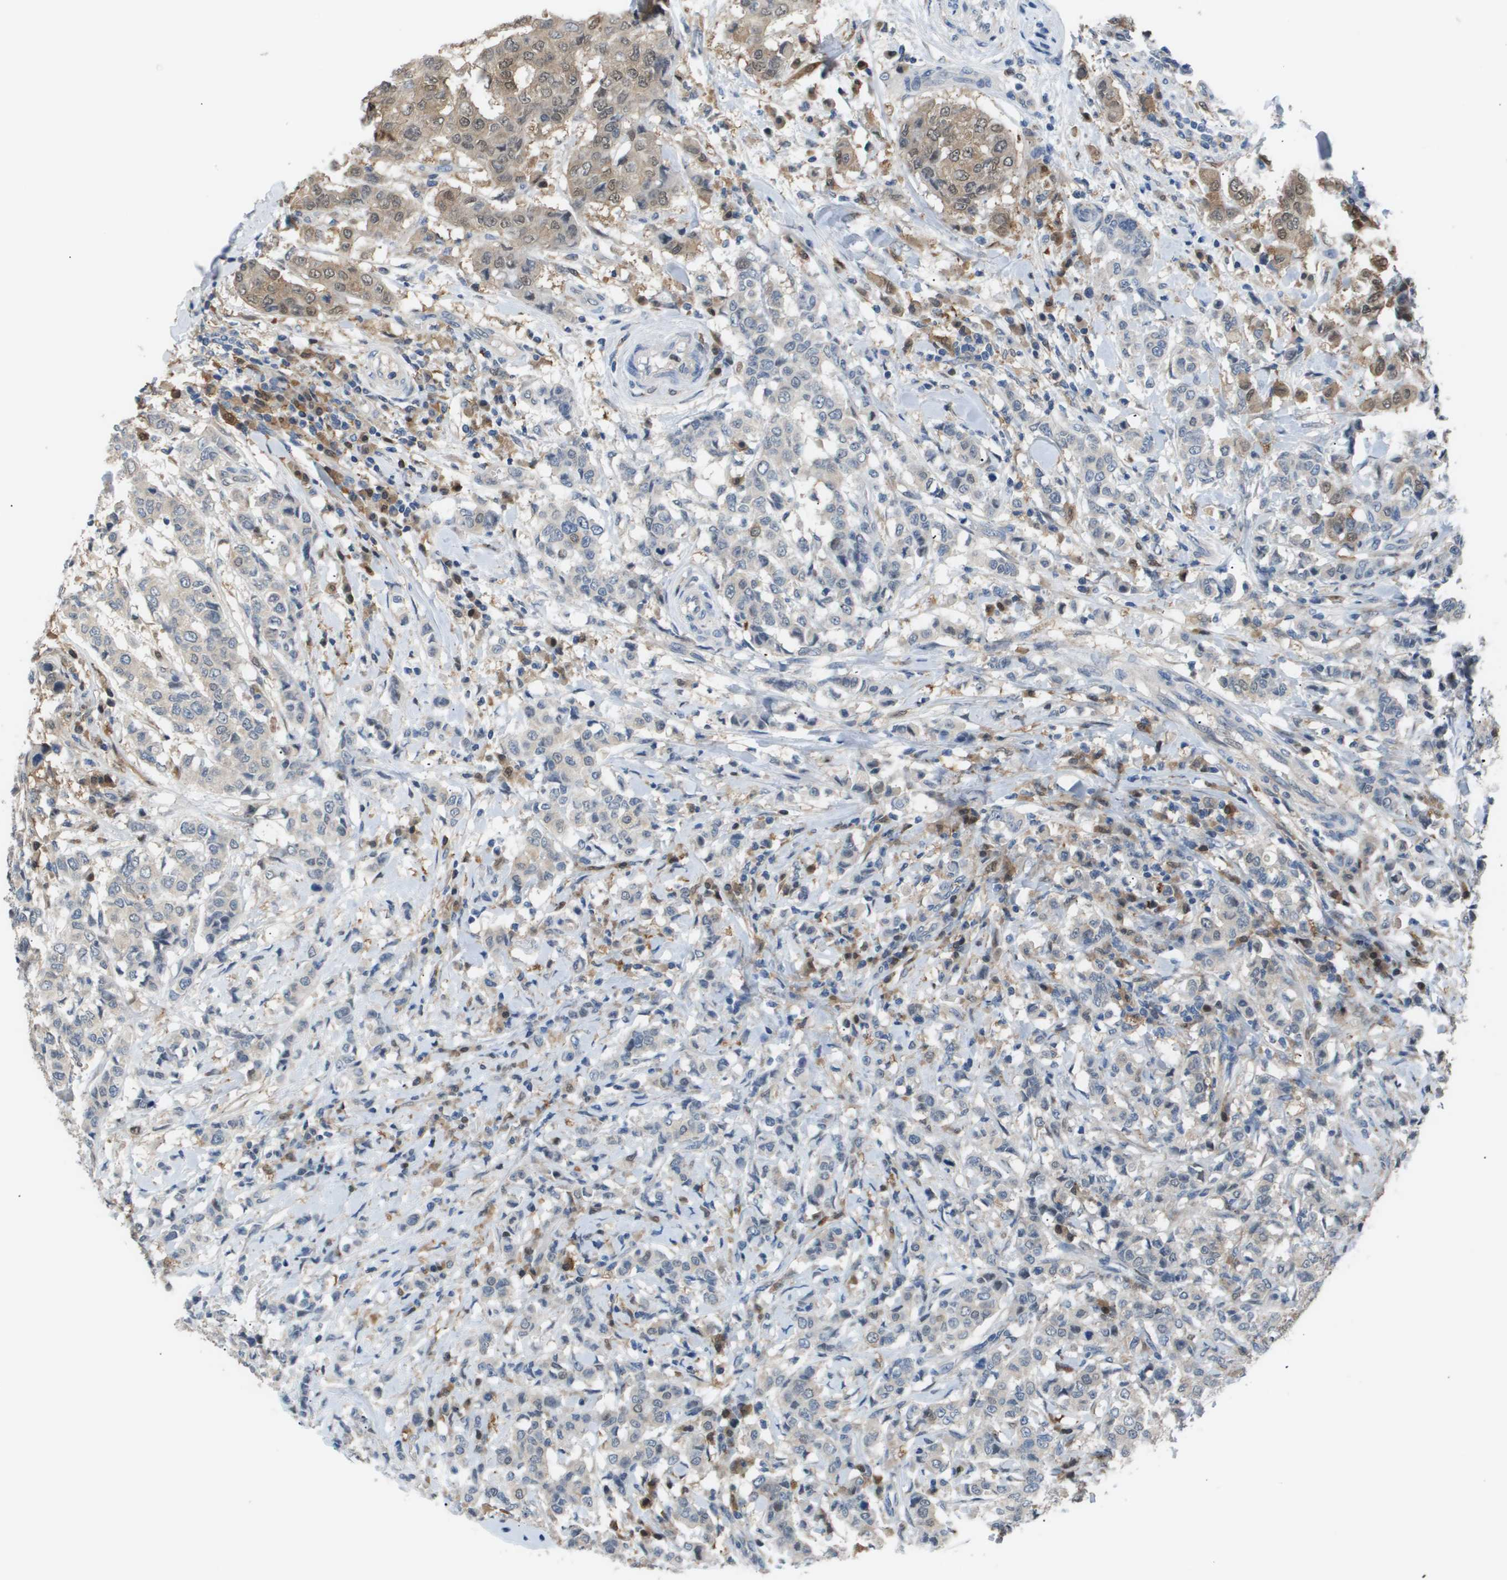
{"staining": {"intensity": "moderate", "quantity": "25%-75%", "location": "cytoplasmic/membranous,nuclear"}, "tissue": "breast cancer", "cell_type": "Tumor cells", "image_type": "cancer", "snomed": [{"axis": "morphology", "description": "Duct carcinoma"}, {"axis": "topography", "description": "Breast"}], "caption": "Immunohistochemistry staining of intraductal carcinoma (breast), which shows medium levels of moderate cytoplasmic/membranous and nuclear positivity in approximately 25%-75% of tumor cells indicating moderate cytoplasmic/membranous and nuclear protein staining. The staining was performed using DAB (3,3'-diaminobenzidine) (brown) for protein detection and nuclei were counterstained in hematoxylin (blue).", "gene": "AKR1A1", "patient": {"sex": "female", "age": 27}}